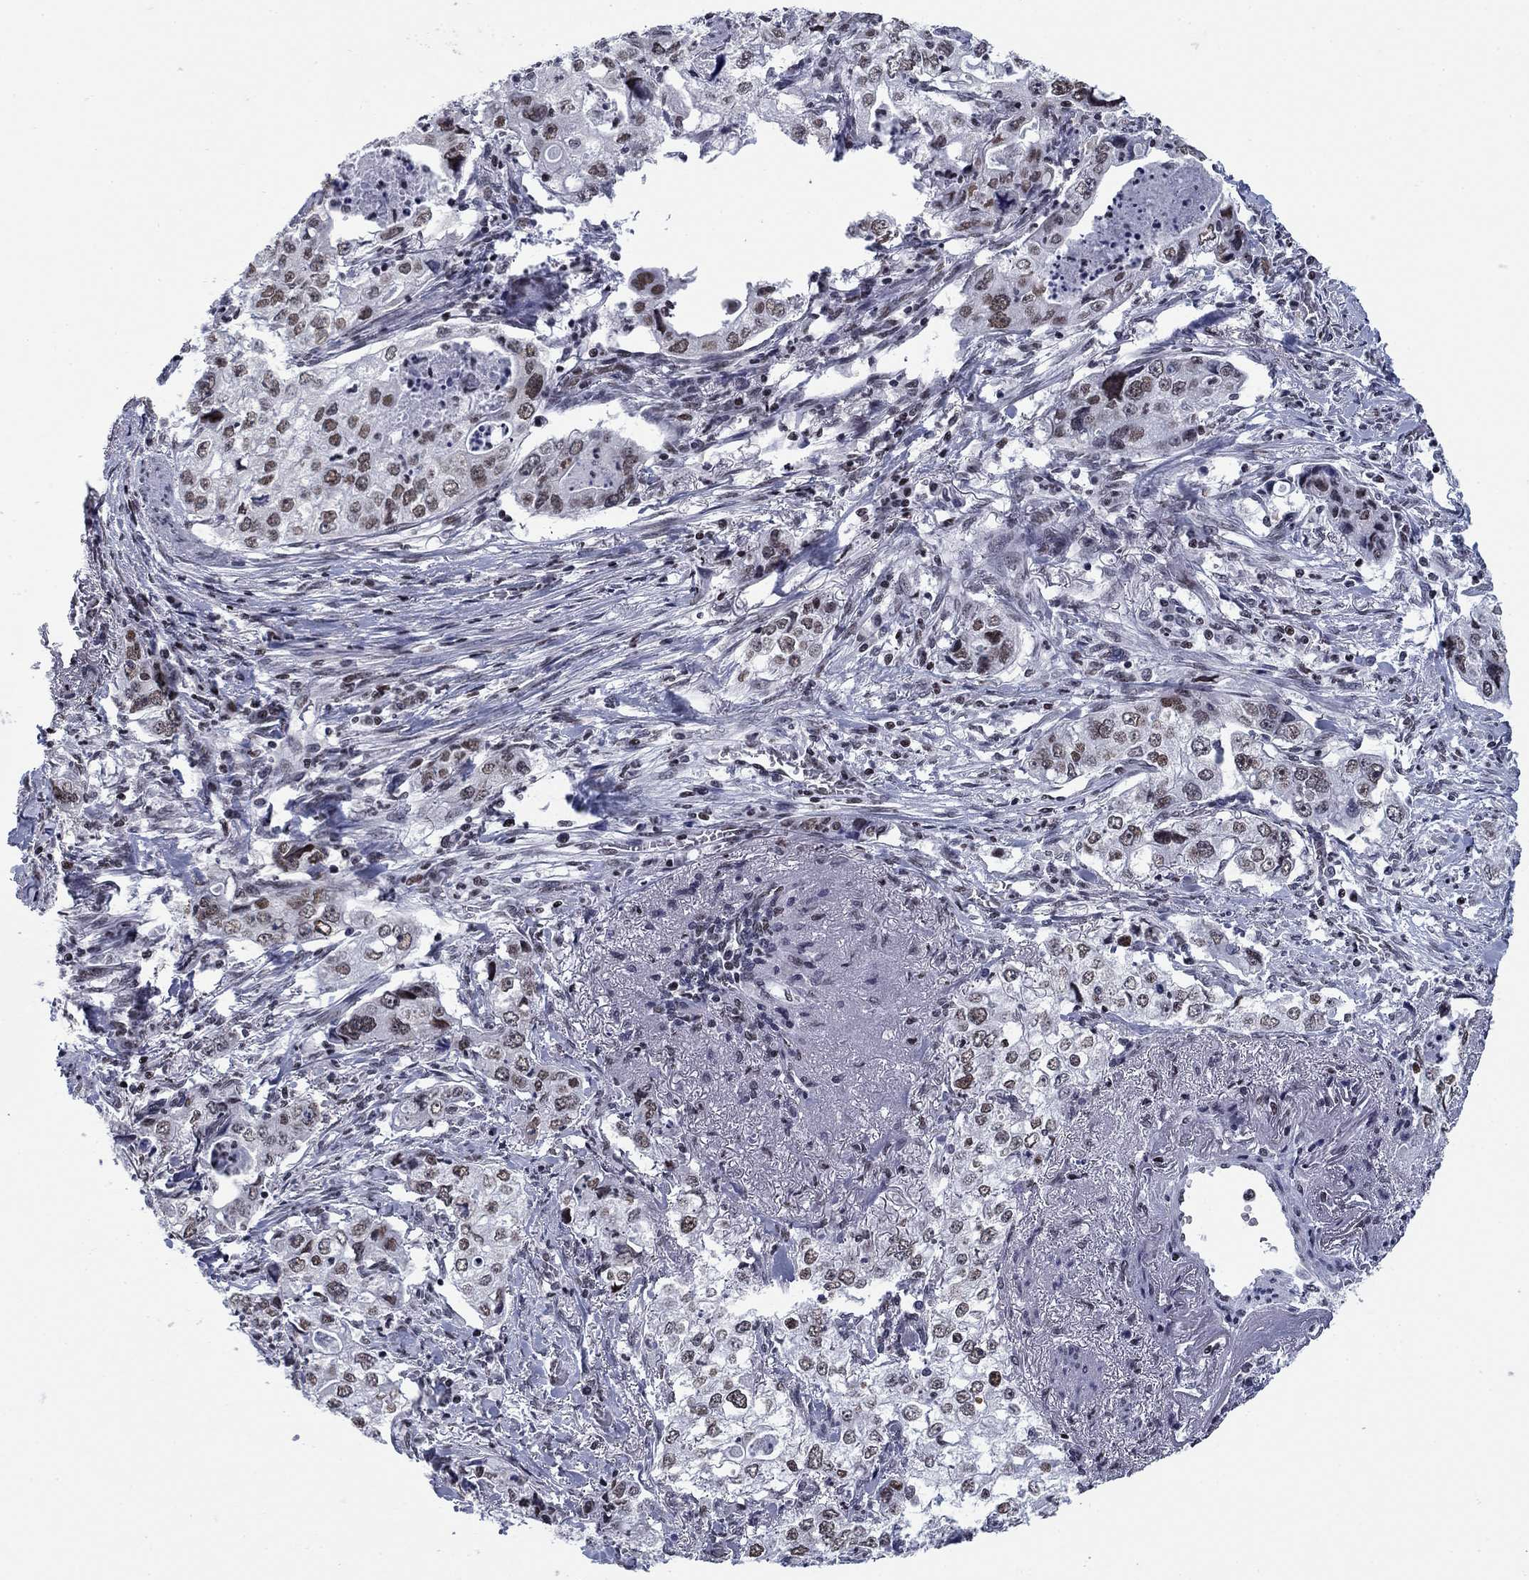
{"staining": {"intensity": "moderate", "quantity": "25%-75%", "location": "nuclear"}, "tissue": "stomach cancer", "cell_type": "Tumor cells", "image_type": "cancer", "snomed": [{"axis": "morphology", "description": "Adenocarcinoma, NOS"}, {"axis": "topography", "description": "Stomach, upper"}], "caption": "Human adenocarcinoma (stomach) stained for a protein (brown) shows moderate nuclear positive positivity in about 25%-75% of tumor cells.", "gene": "NPAS3", "patient": {"sex": "male", "age": 75}}